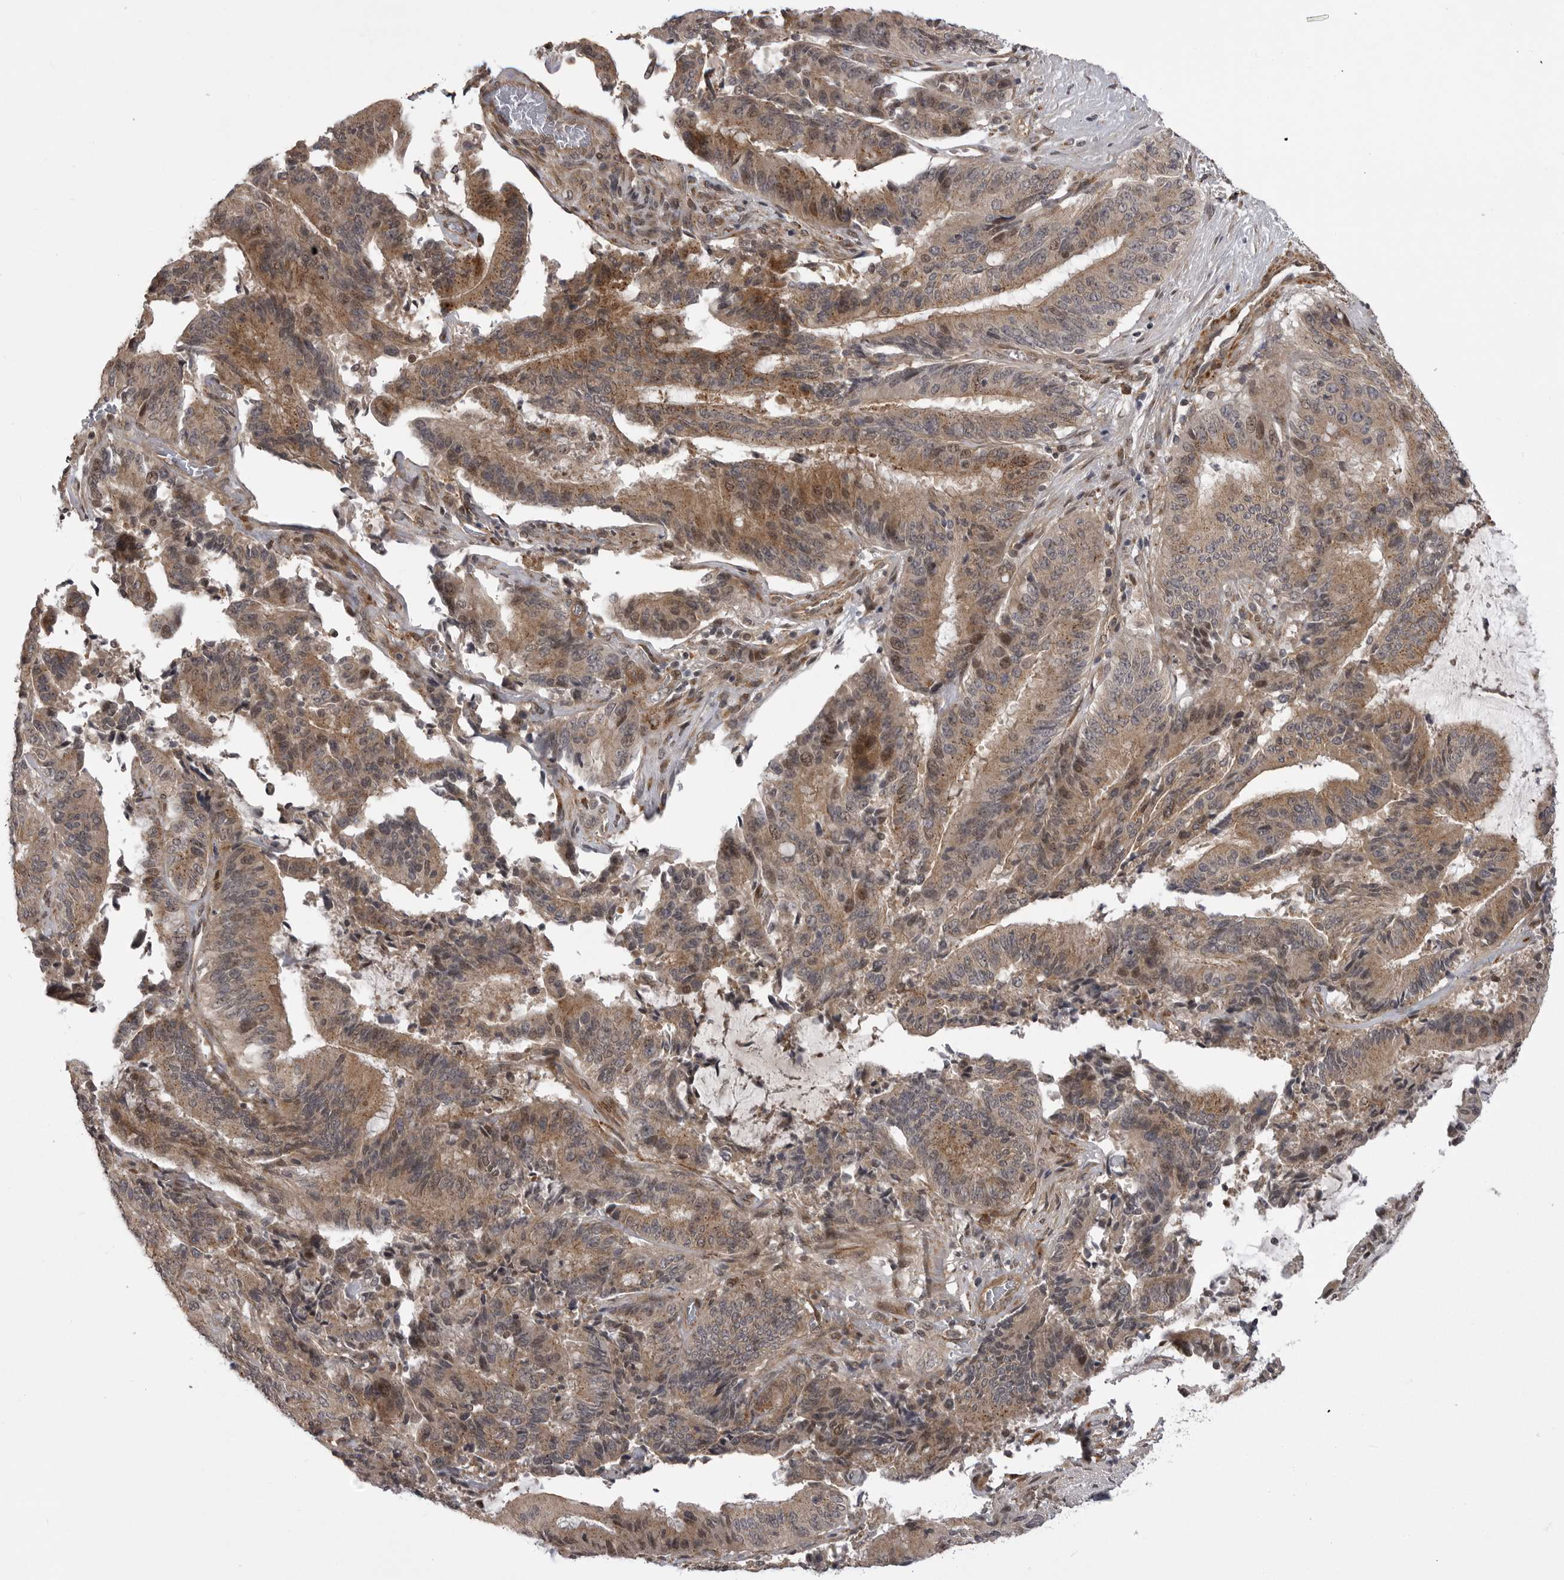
{"staining": {"intensity": "moderate", "quantity": ">75%", "location": "cytoplasmic/membranous,nuclear"}, "tissue": "liver cancer", "cell_type": "Tumor cells", "image_type": "cancer", "snomed": [{"axis": "morphology", "description": "Normal tissue, NOS"}, {"axis": "morphology", "description": "Cholangiocarcinoma"}, {"axis": "topography", "description": "Liver"}, {"axis": "topography", "description": "Peripheral nerve tissue"}], "caption": "Immunohistochemistry histopathology image of liver cholangiocarcinoma stained for a protein (brown), which exhibits medium levels of moderate cytoplasmic/membranous and nuclear positivity in about >75% of tumor cells.", "gene": "SNX16", "patient": {"sex": "female", "age": 73}}